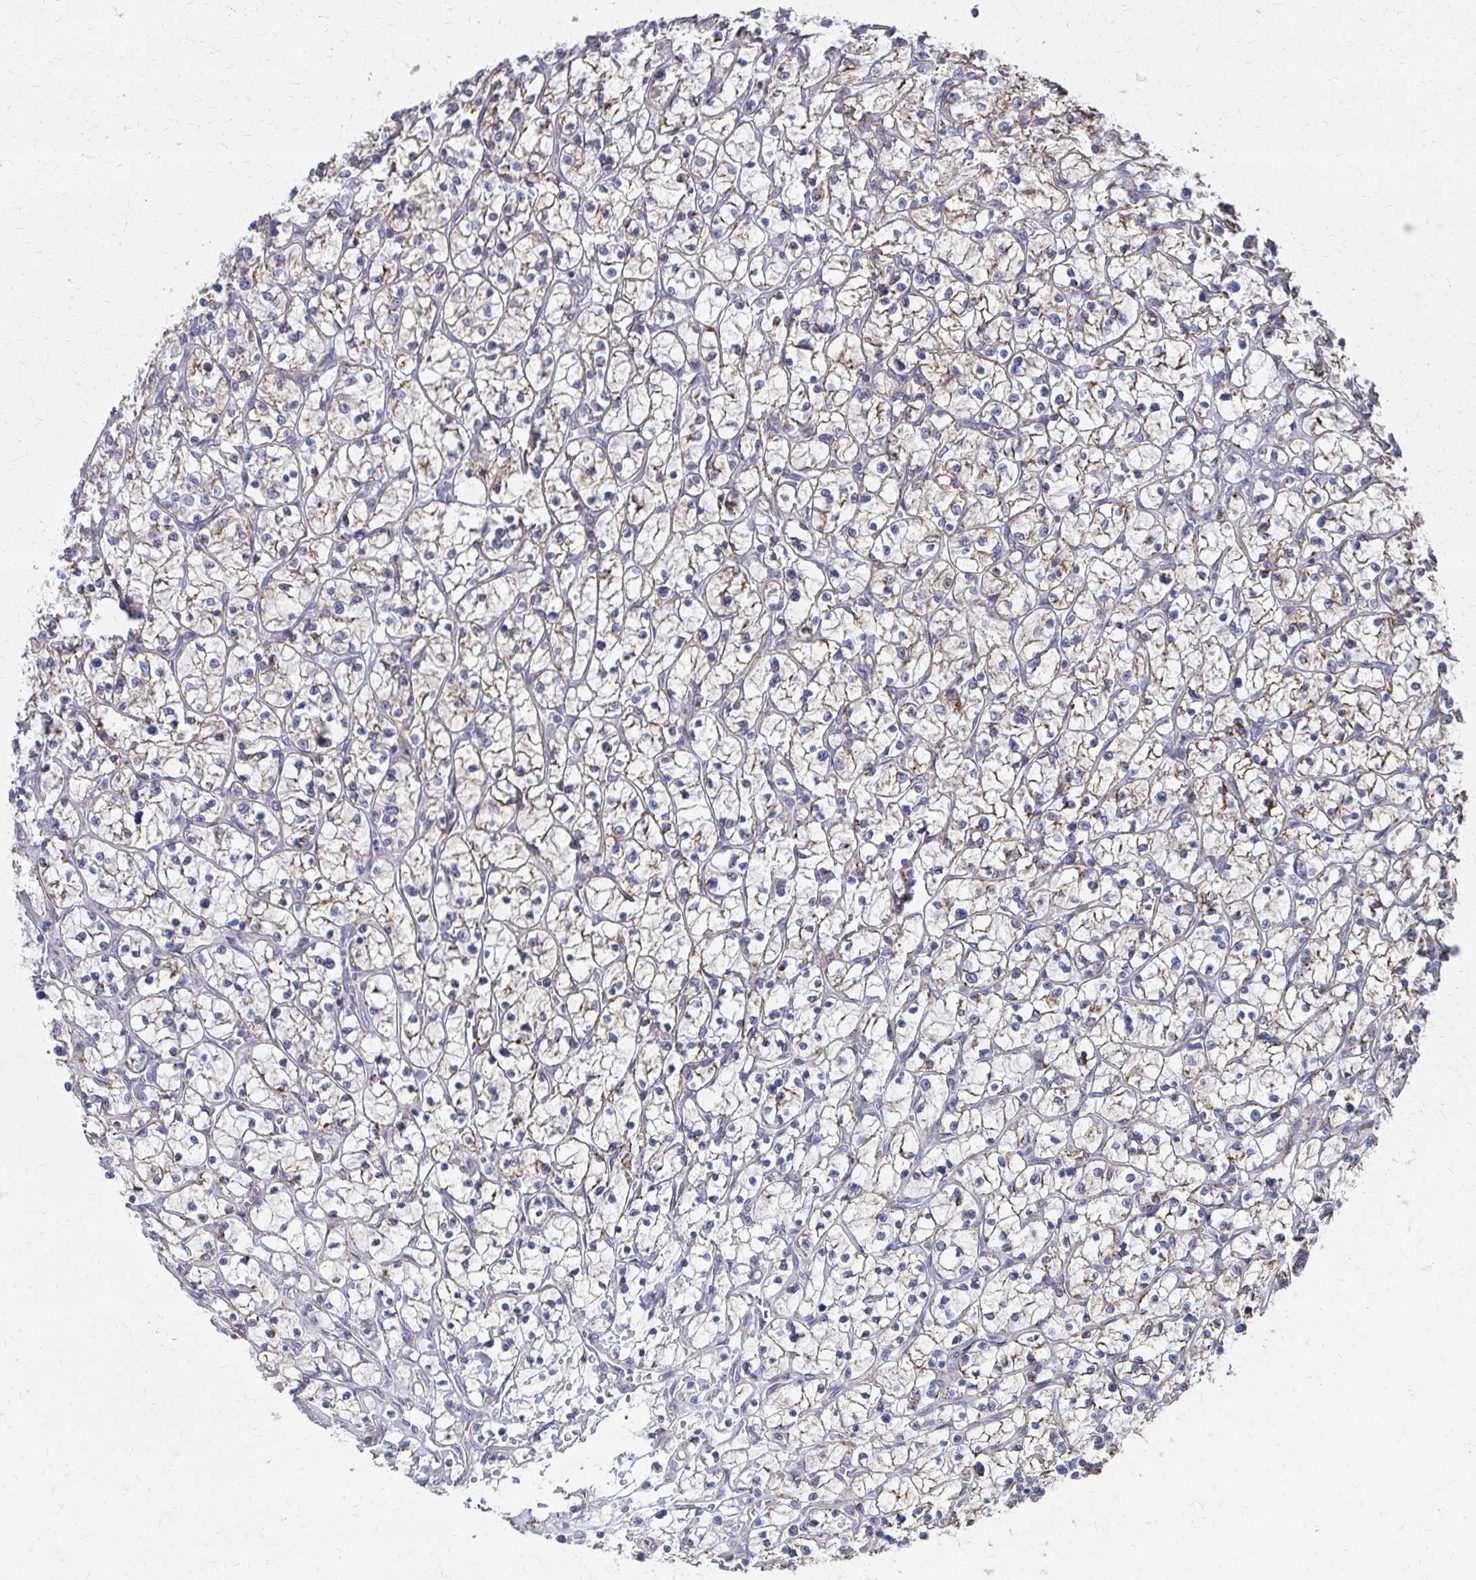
{"staining": {"intensity": "weak", "quantity": "<25%", "location": "cytoplasmic/membranous"}, "tissue": "renal cancer", "cell_type": "Tumor cells", "image_type": "cancer", "snomed": [{"axis": "morphology", "description": "Adenocarcinoma, NOS"}, {"axis": "topography", "description": "Kidney"}], "caption": "Tumor cells are negative for brown protein staining in renal cancer.", "gene": "FAHD1", "patient": {"sex": "female", "age": 64}}